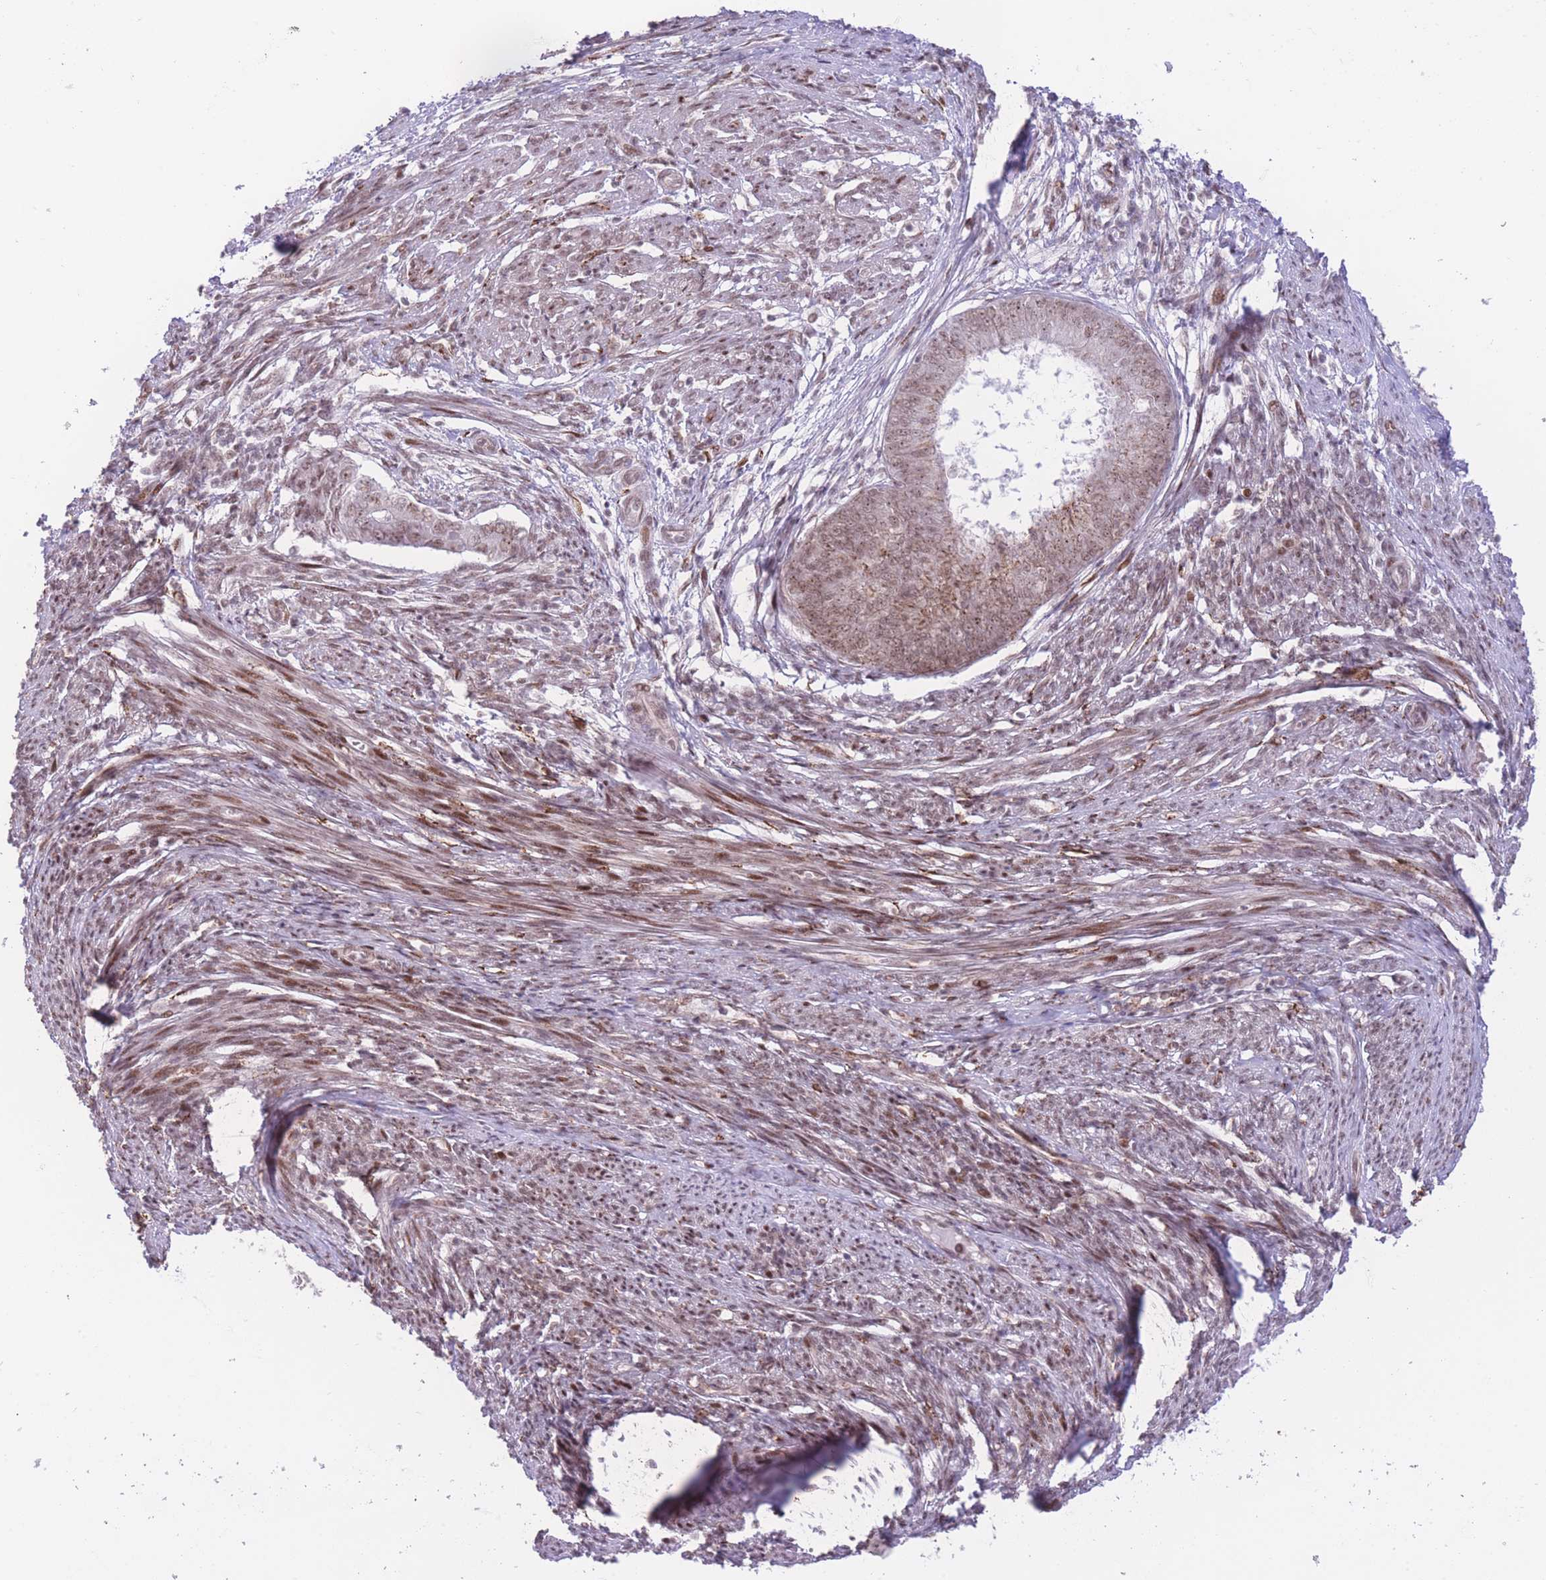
{"staining": {"intensity": "weak", "quantity": ">75%", "location": "nuclear"}, "tissue": "endometrial cancer", "cell_type": "Tumor cells", "image_type": "cancer", "snomed": [{"axis": "morphology", "description": "Adenocarcinoma, NOS"}, {"axis": "topography", "description": "Endometrium"}], "caption": "Weak nuclear staining is identified in about >75% of tumor cells in endometrial cancer (adenocarcinoma). (Stains: DAB (3,3'-diaminobenzidine) in brown, nuclei in blue, Microscopy: brightfield microscopy at high magnification).", "gene": "PCIF1", "patient": {"sex": "female", "age": 62}}